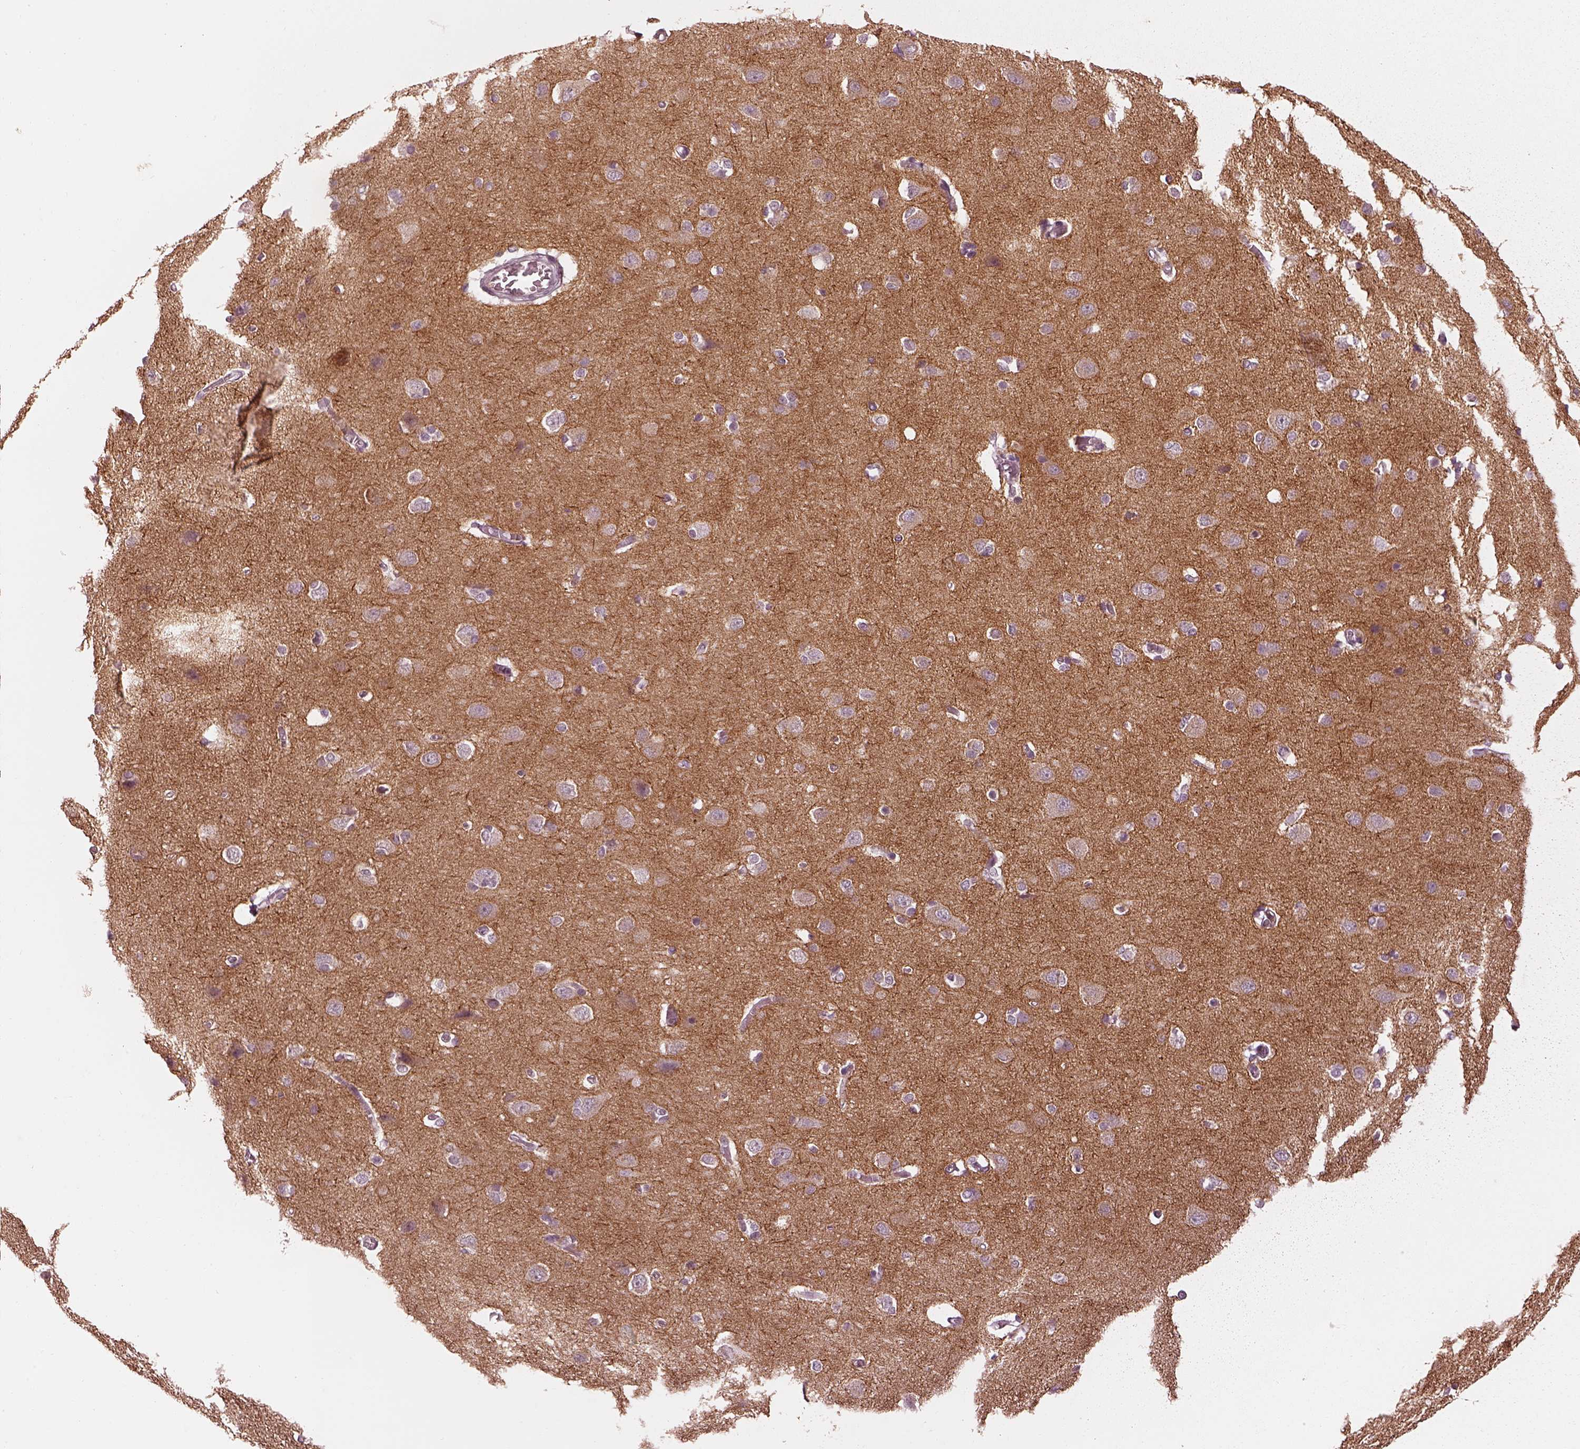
{"staining": {"intensity": "negative", "quantity": "none", "location": "none"}, "tissue": "cerebral cortex", "cell_type": "Endothelial cells", "image_type": "normal", "snomed": [{"axis": "morphology", "description": "Normal tissue, NOS"}, {"axis": "topography", "description": "Cerebral cortex"}], "caption": "This is an immunohistochemistry (IHC) micrograph of benign human cerebral cortex. There is no positivity in endothelial cells.", "gene": "KCNA2", "patient": {"sex": "male", "age": 37}}